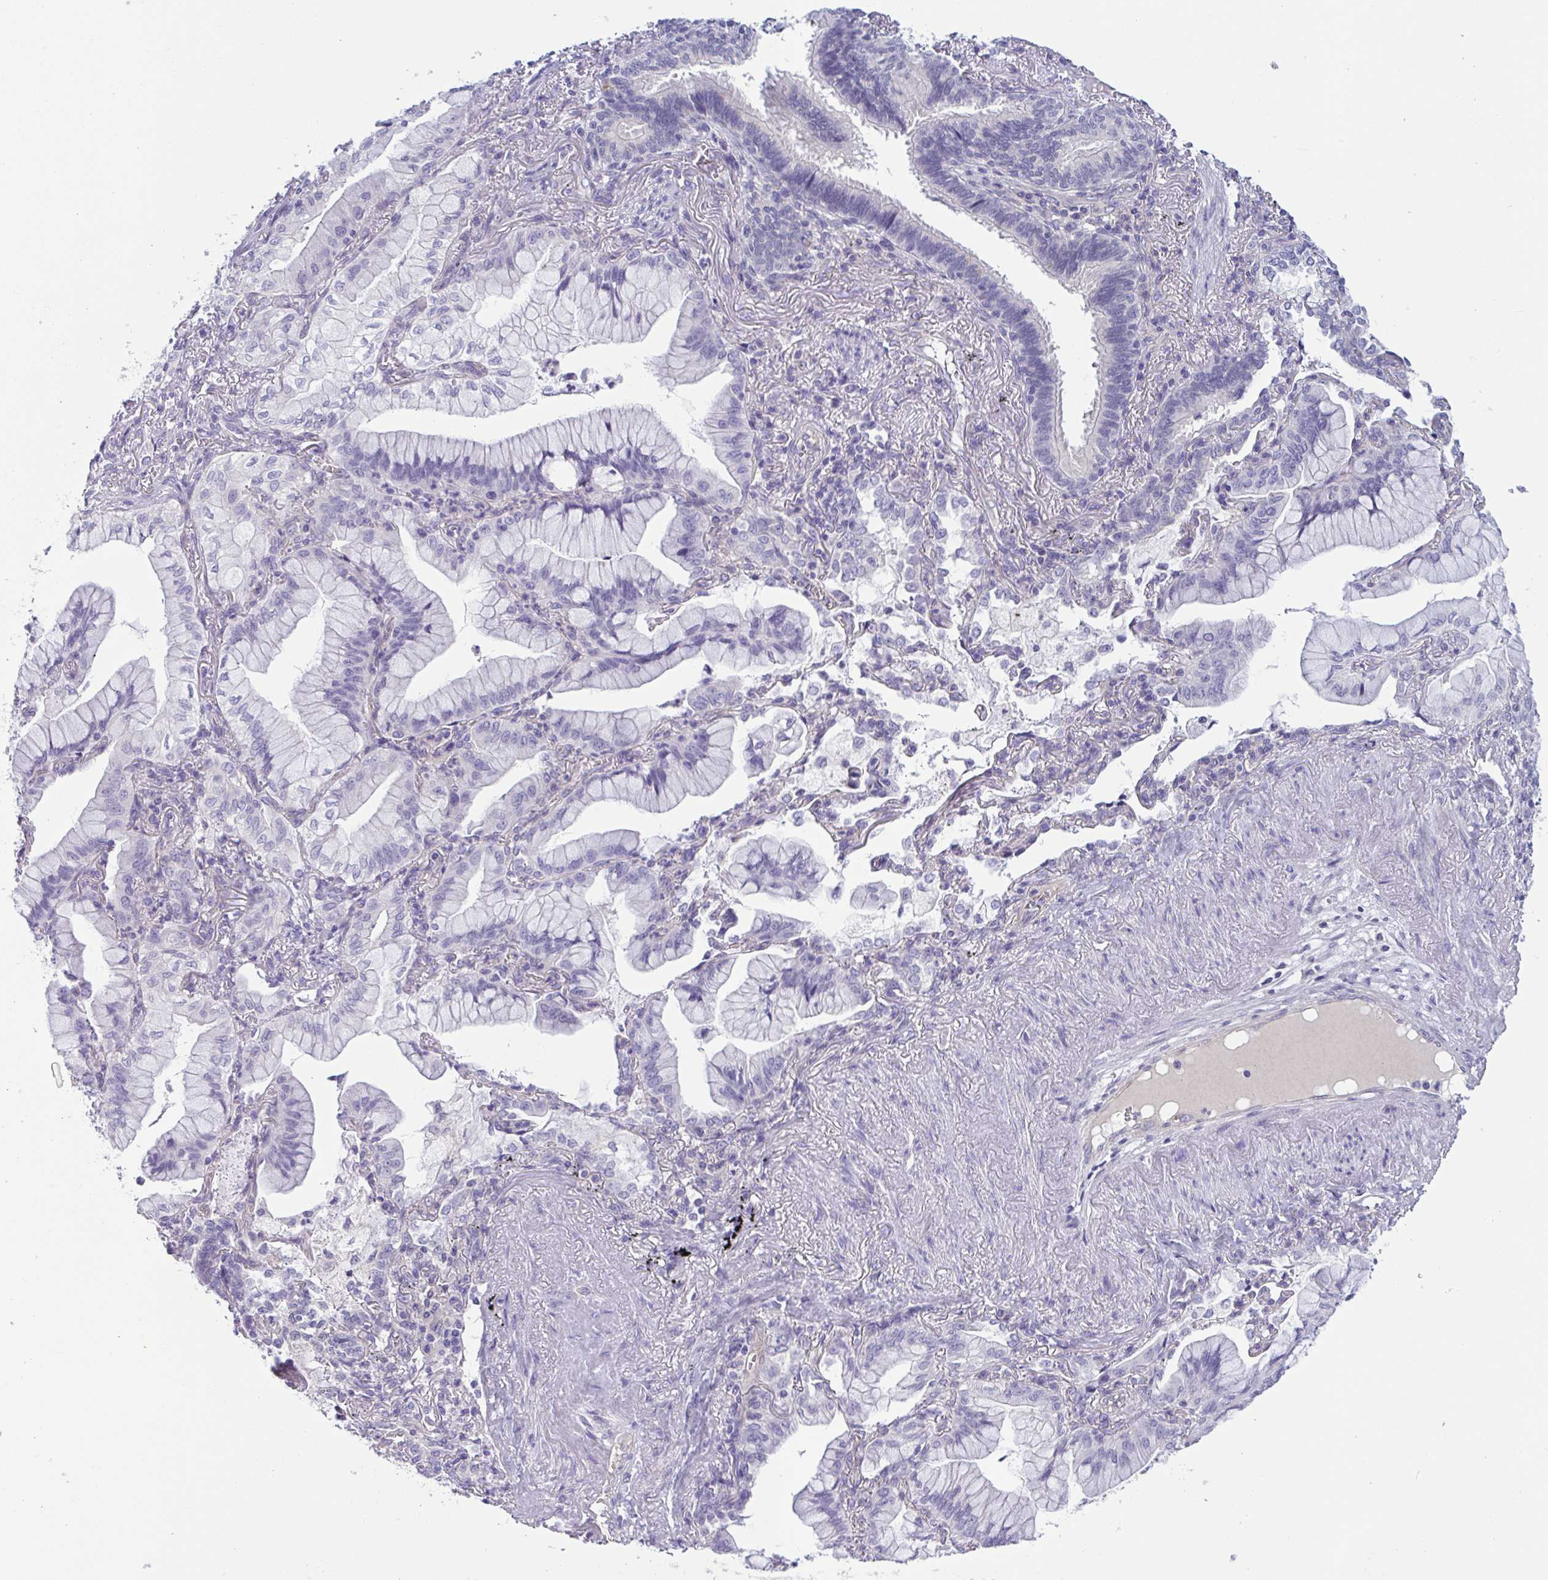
{"staining": {"intensity": "negative", "quantity": "none", "location": "none"}, "tissue": "lung cancer", "cell_type": "Tumor cells", "image_type": "cancer", "snomed": [{"axis": "morphology", "description": "Adenocarcinoma, NOS"}, {"axis": "topography", "description": "Lung"}], "caption": "Immunohistochemical staining of lung adenocarcinoma displays no significant staining in tumor cells.", "gene": "TTC7B", "patient": {"sex": "male", "age": 77}}